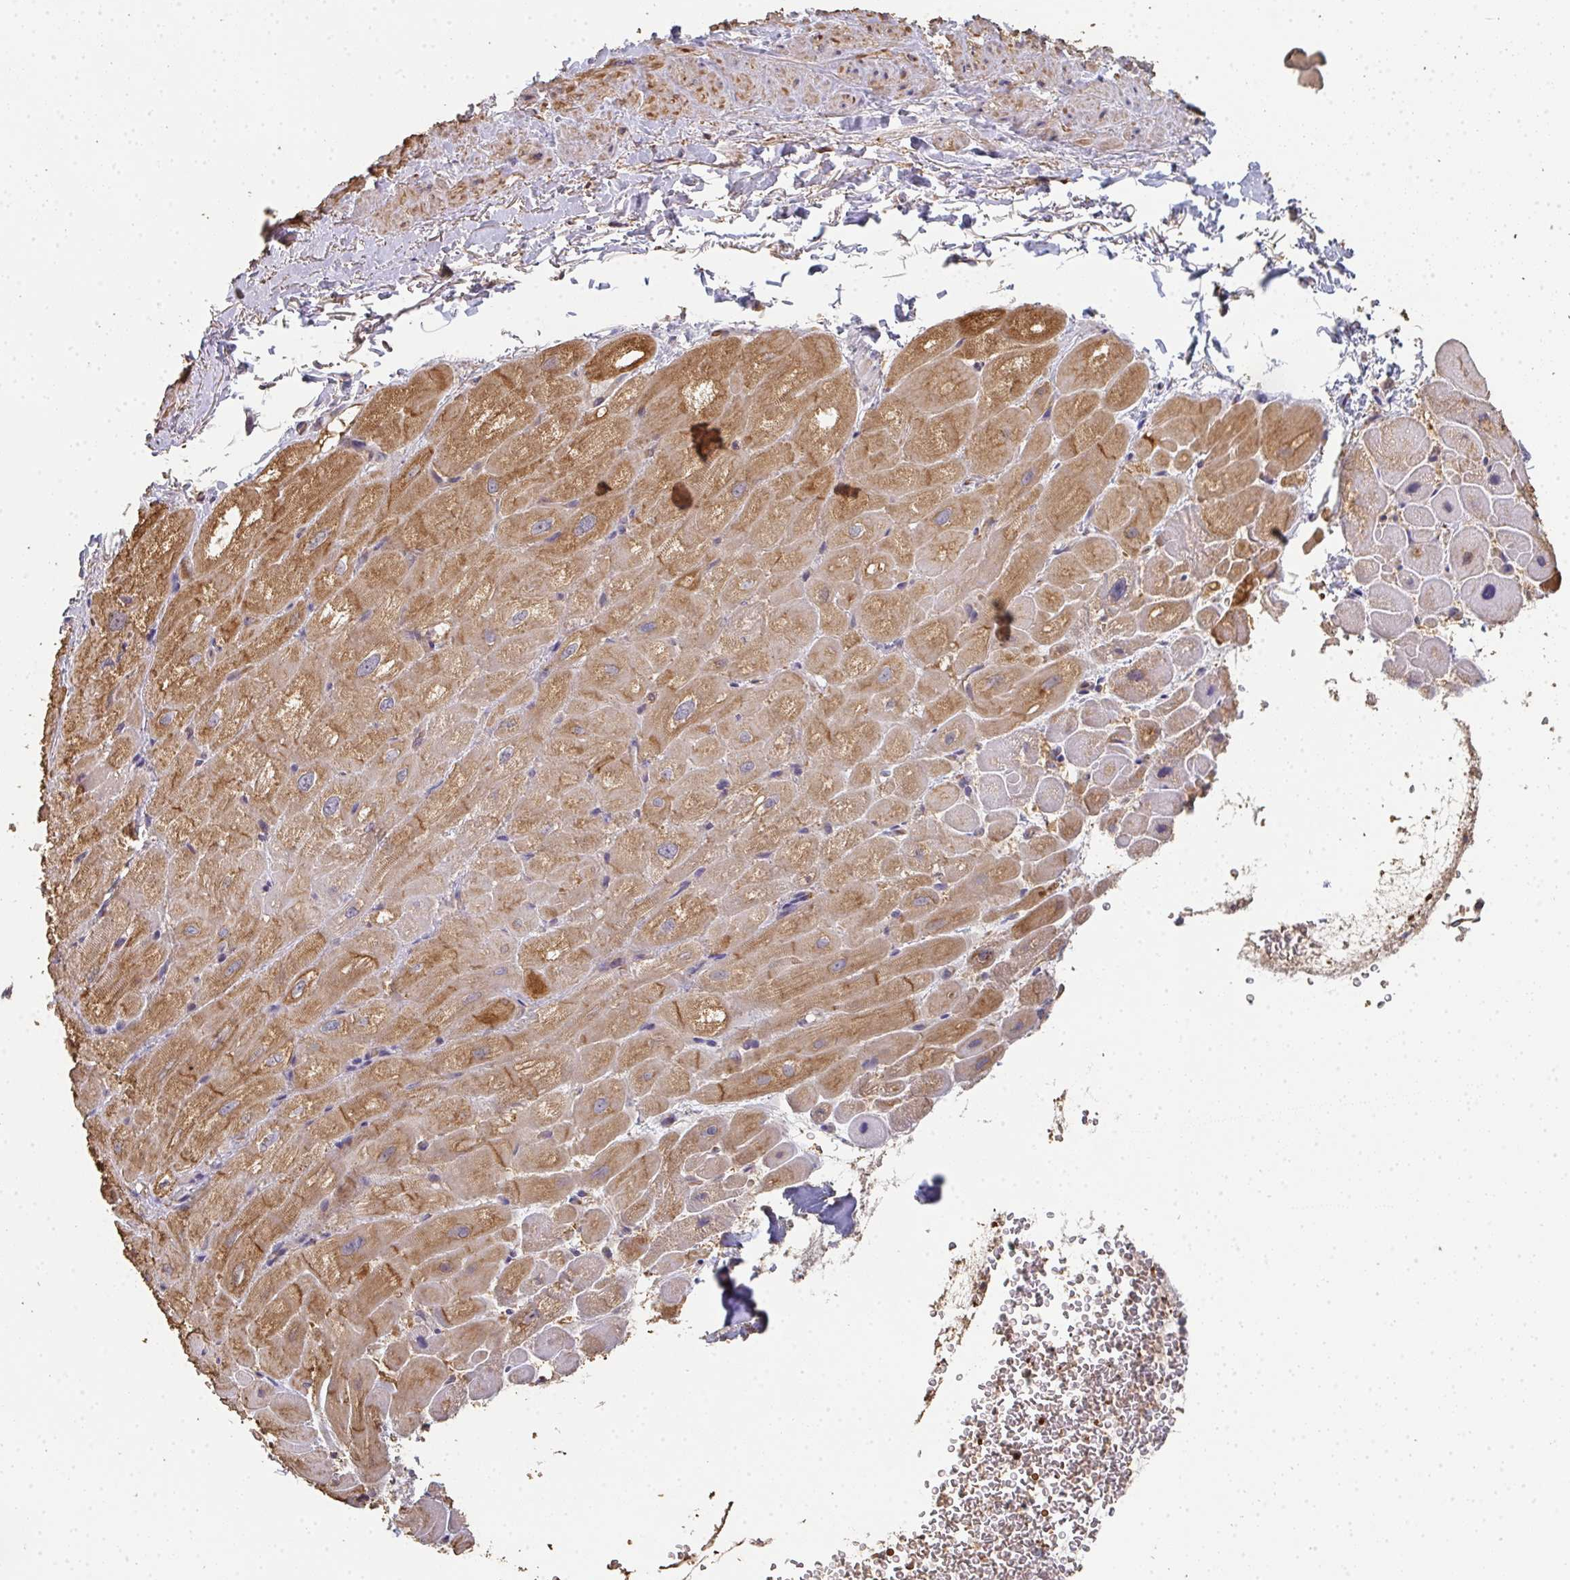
{"staining": {"intensity": "moderate", "quantity": ">75%", "location": "cytoplasmic/membranous"}, "tissue": "heart muscle", "cell_type": "Cardiomyocytes", "image_type": "normal", "snomed": [{"axis": "morphology", "description": "Normal tissue, NOS"}, {"axis": "topography", "description": "Heart"}], "caption": "Cardiomyocytes display medium levels of moderate cytoplasmic/membranous staining in approximately >75% of cells in normal human heart muscle. Using DAB (brown) and hematoxylin (blue) stains, captured at high magnification using brightfield microscopy.", "gene": "POLG", "patient": {"sex": "male", "age": 62}}